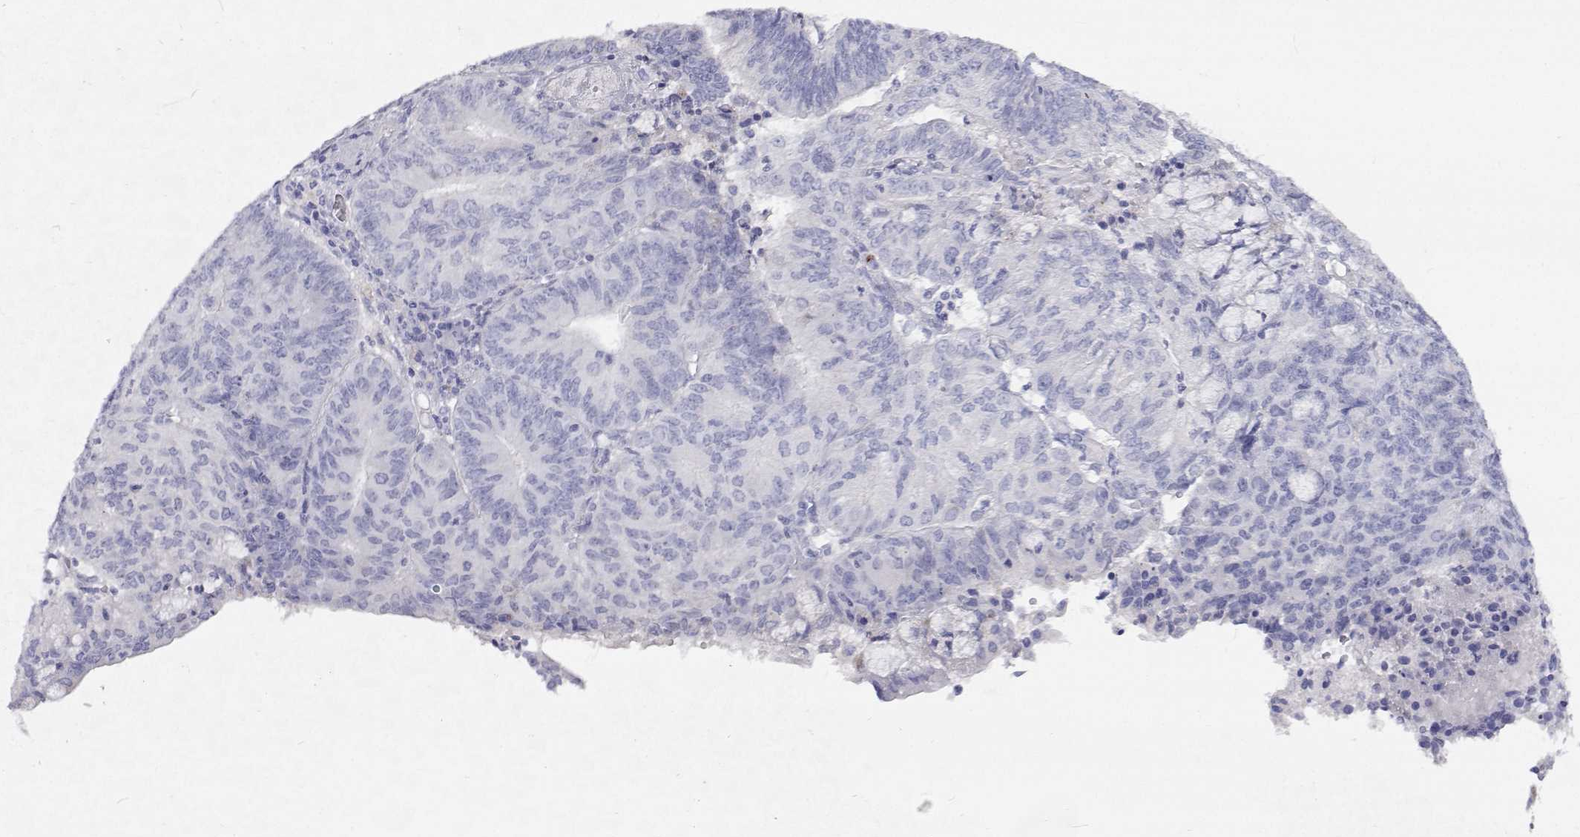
{"staining": {"intensity": "negative", "quantity": "none", "location": "none"}, "tissue": "endometrial cancer", "cell_type": "Tumor cells", "image_type": "cancer", "snomed": [{"axis": "morphology", "description": "Adenocarcinoma, NOS"}, {"axis": "topography", "description": "Endometrium"}], "caption": "High power microscopy histopathology image of an immunohistochemistry photomicrograph of adenocarcinoma (endometrial), revealing no significant expression in tumor cells.", "gene": "NCR2", "patient": {"sex": "female", "age": 82}}